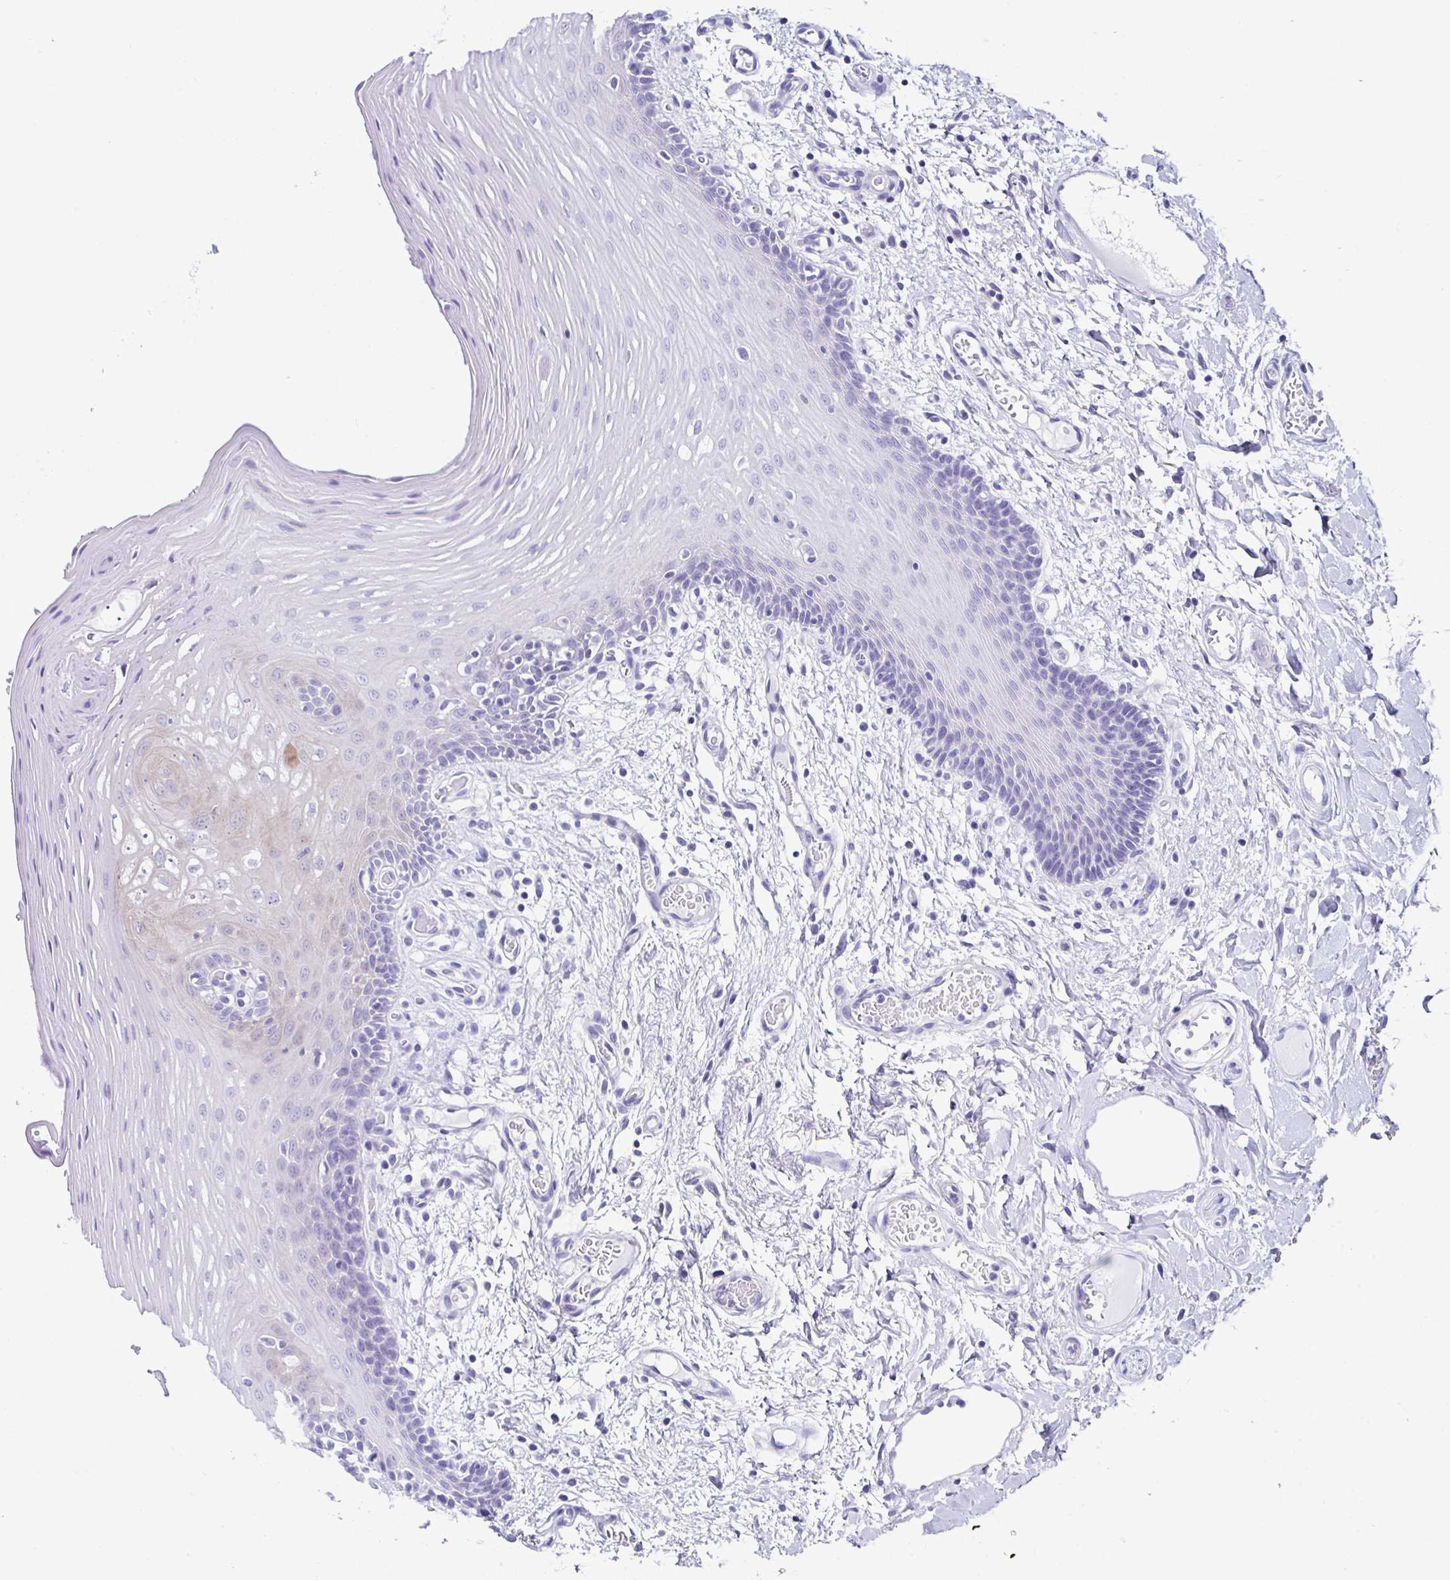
{"staining": {"intensity": "negative", "quantity": "none", "location": "none"}, "tissue": "oral mucosa", "cell_type": "Squamous epithelial cells", "image_type": "normal", "snomed": [{"axis": "morphology", "description": "Normal tissue, NOS"}, {"axis": "topography", "description": "Oral tissue"}, {"axis": "topography", "description": "Tounge, NOS"}], "caption": "Immunohistochemistry (IHC) of benign oral mucosa displays no positivity in squamous epithelial cells. The staining is performed using DAB (3,3'-diaminobenzidine) brown chromogen with nuclei counter-stained in using hematoxylin.", "gene": "UGT3A1", "patient": {"sex": "female", "age": 60}}